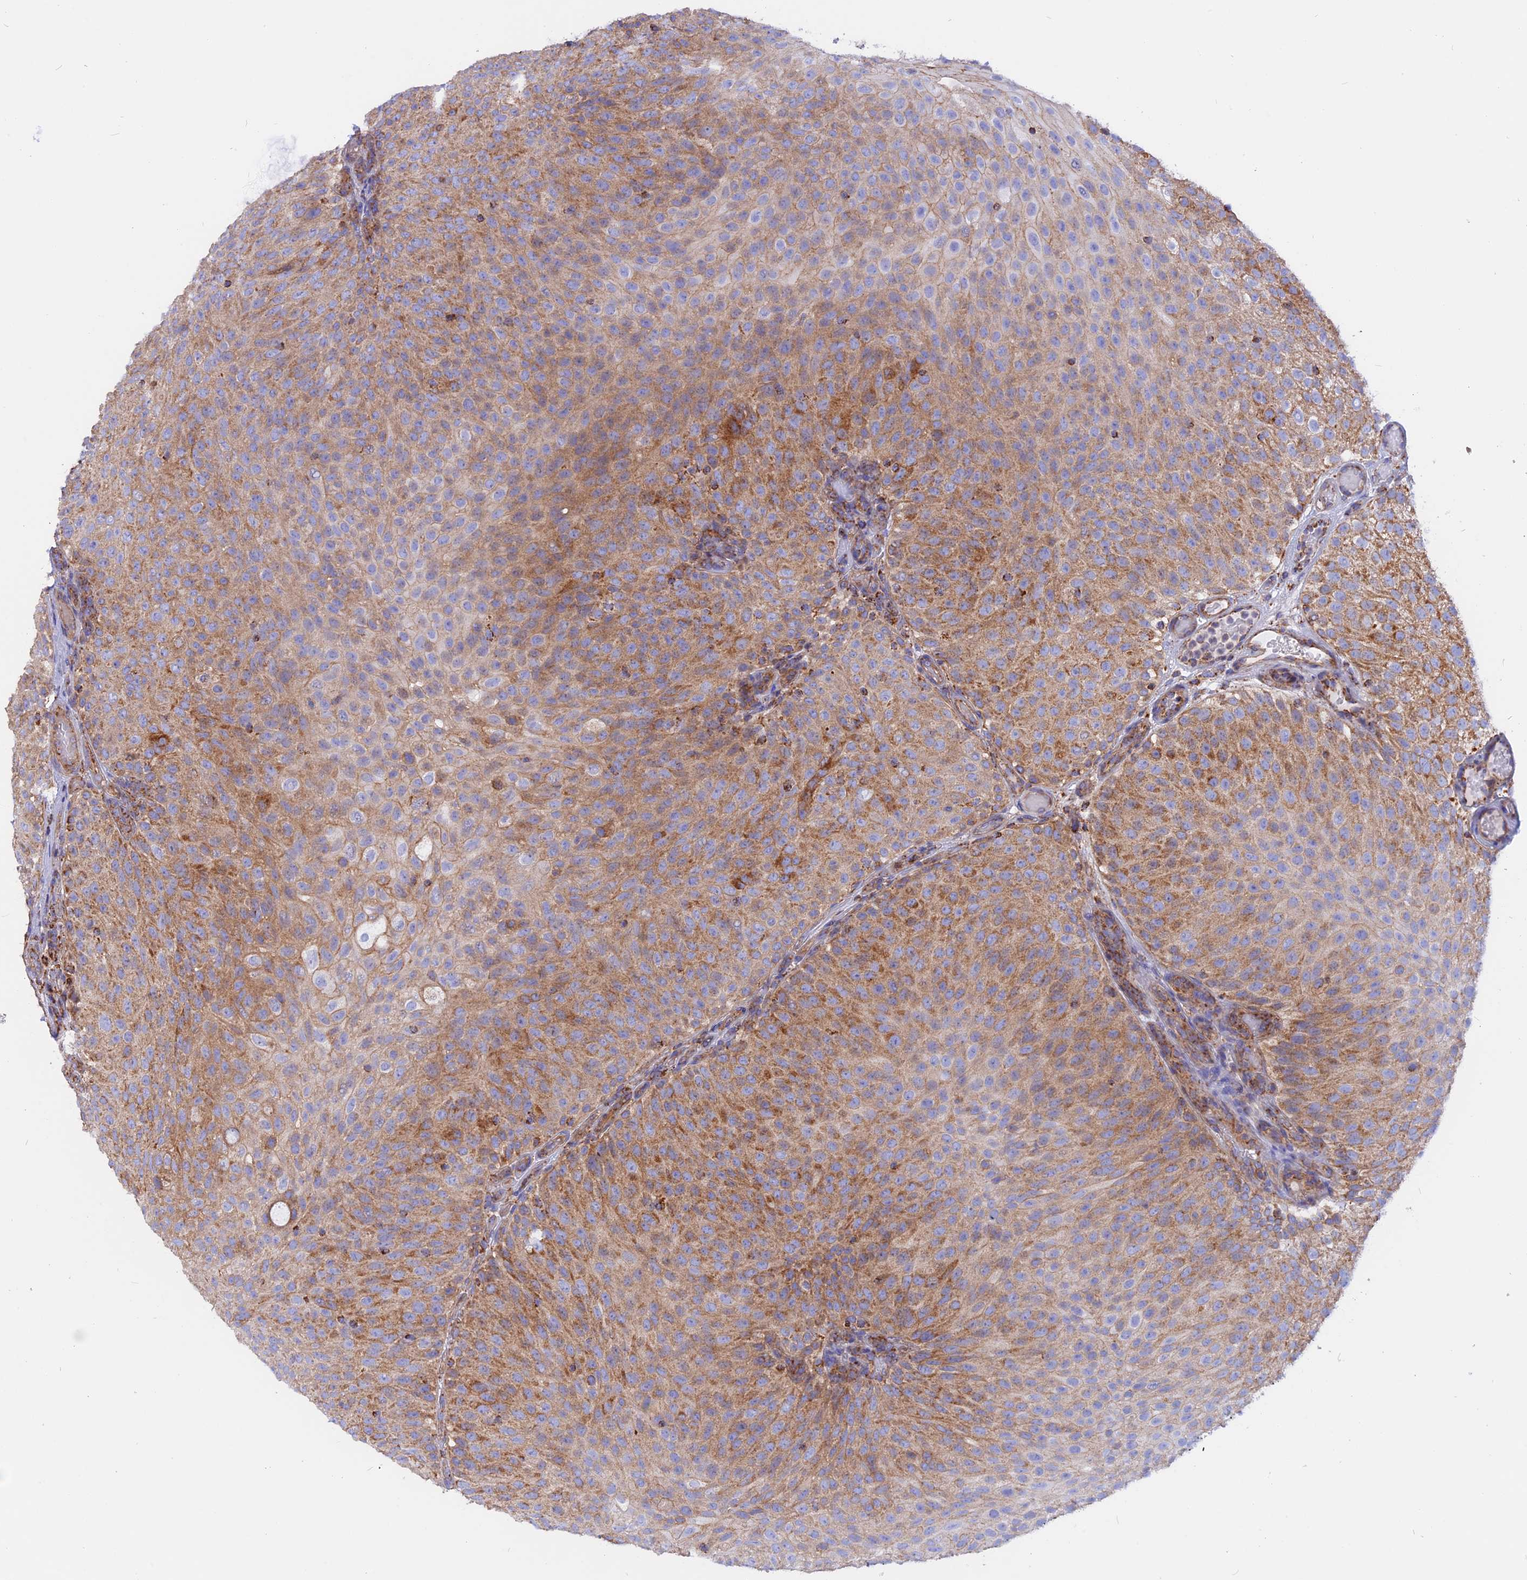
{"staining": {"intensity": "moderate", "quantity": ">75%", "location": "cytoplasmic/membranous"}, "tissue": "urothelial cancer", "cell_type": "Tumor cells", "image_type": "cancer", "snomed": [{"axis": "morphology", "description": "Urothelial carcinoma, Low grade"}, {"axis": "topography", "description": "Urinary bladder"}], "caption": "There is medium levels of moderate cytoplasmic/membranous expression in tumor cells of urothelial cancer, as demonstrated by immunohistochemical staining (brown color).", "gene": "GCDH", "patient": {"sex": "male", "age": 78}}